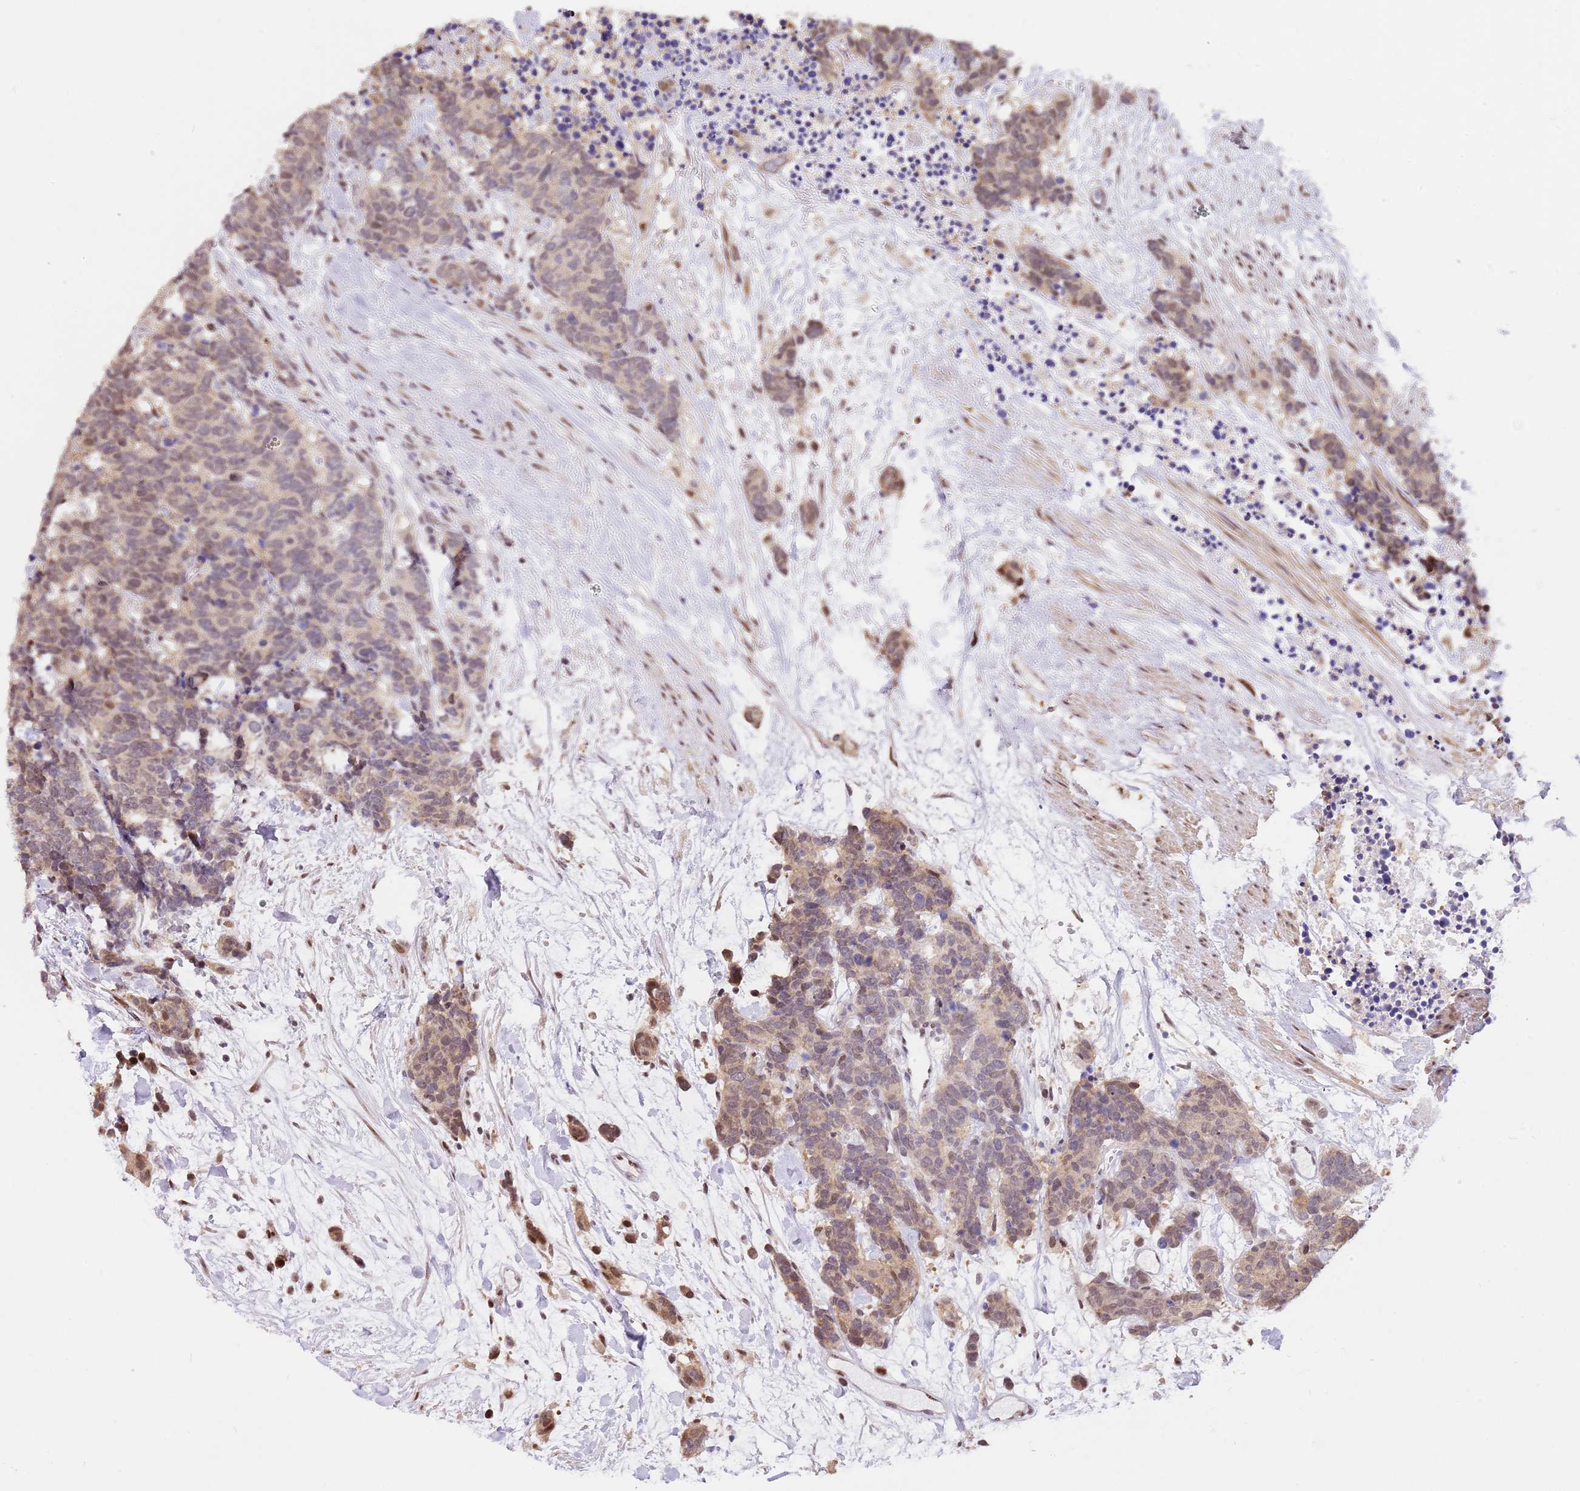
{"staining": {"intensity": "weak", "quantity": "25%-75%", "location": "cytoplasmic/membranous,nuclear"}, "tissue": "carcinoid", "cell_type": "Tumor cells", "image_type": "cancer", "snomed": [{"axis": "morphology", "description": "Carcinoma, NOS"}, {"axis": "morphology", "description": "Carcinoid, malignant, NOS"}, {"axis": "topography", "description": "Prostate"}], "caption": "Carcinoid stained for a protein displays weak cytoplasmic/membranous and nuclear positivity in tumor cells.", "gene": "RFK", "patient": {"sex": "male", "age": 57}}